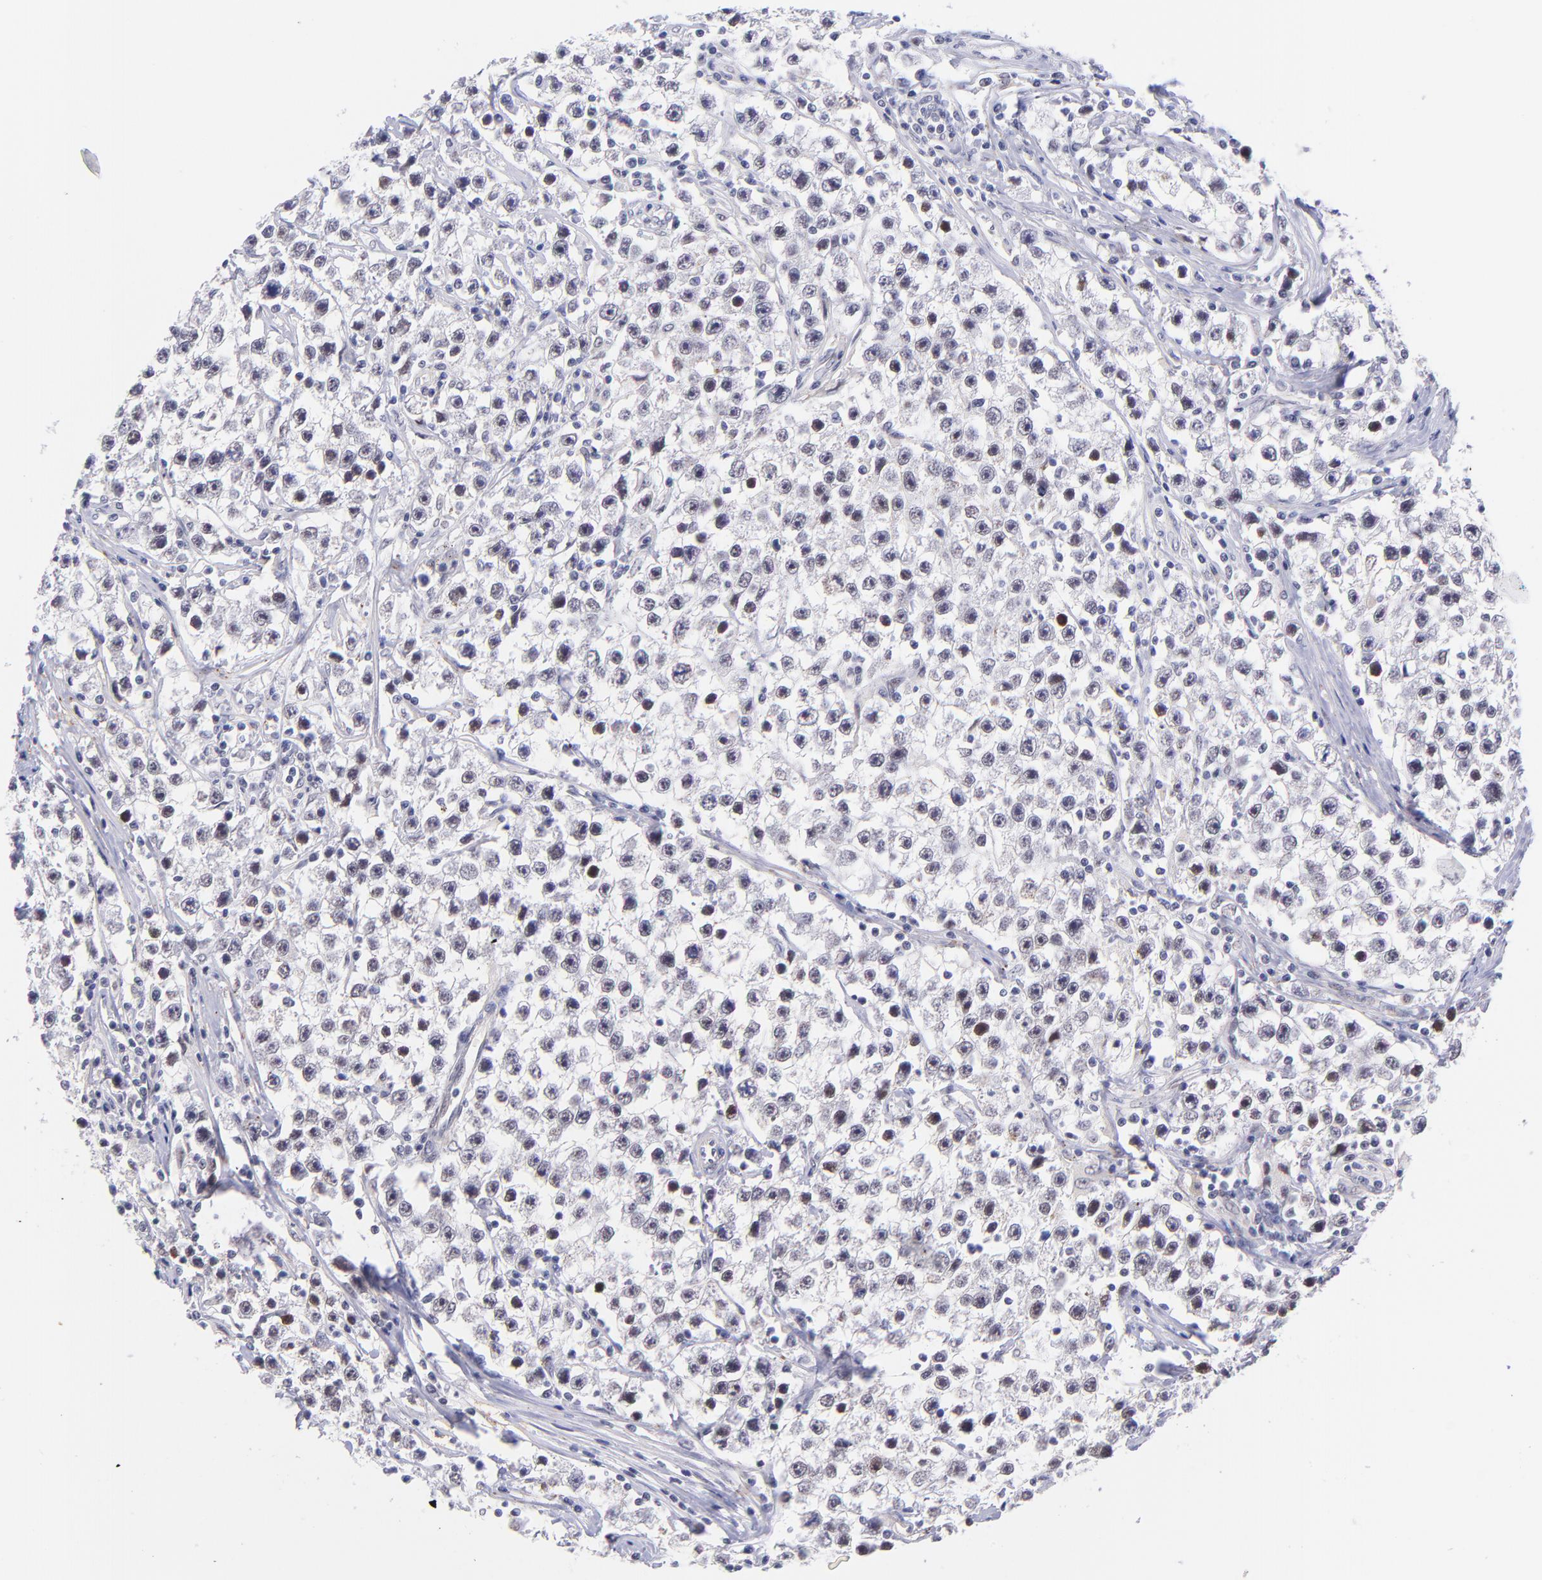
{"staining": {"intensity": "weak", "quantity": "<25%", "location": "nuclear"}, "tissue": "testis cancer", "cell_type": "Tumor cells", "image_type": "cancer", "snomed": [{"axis": "morphology", "description": "Seminoma, NOS"}, {"axis": "topography", "description": "Testis"}], "caption": "Immunohistochemistry of seminoma (testis) displays no expression in tumor cells.", "gene": "SOX6", "patient": {"sex": "male", "age": 35}}